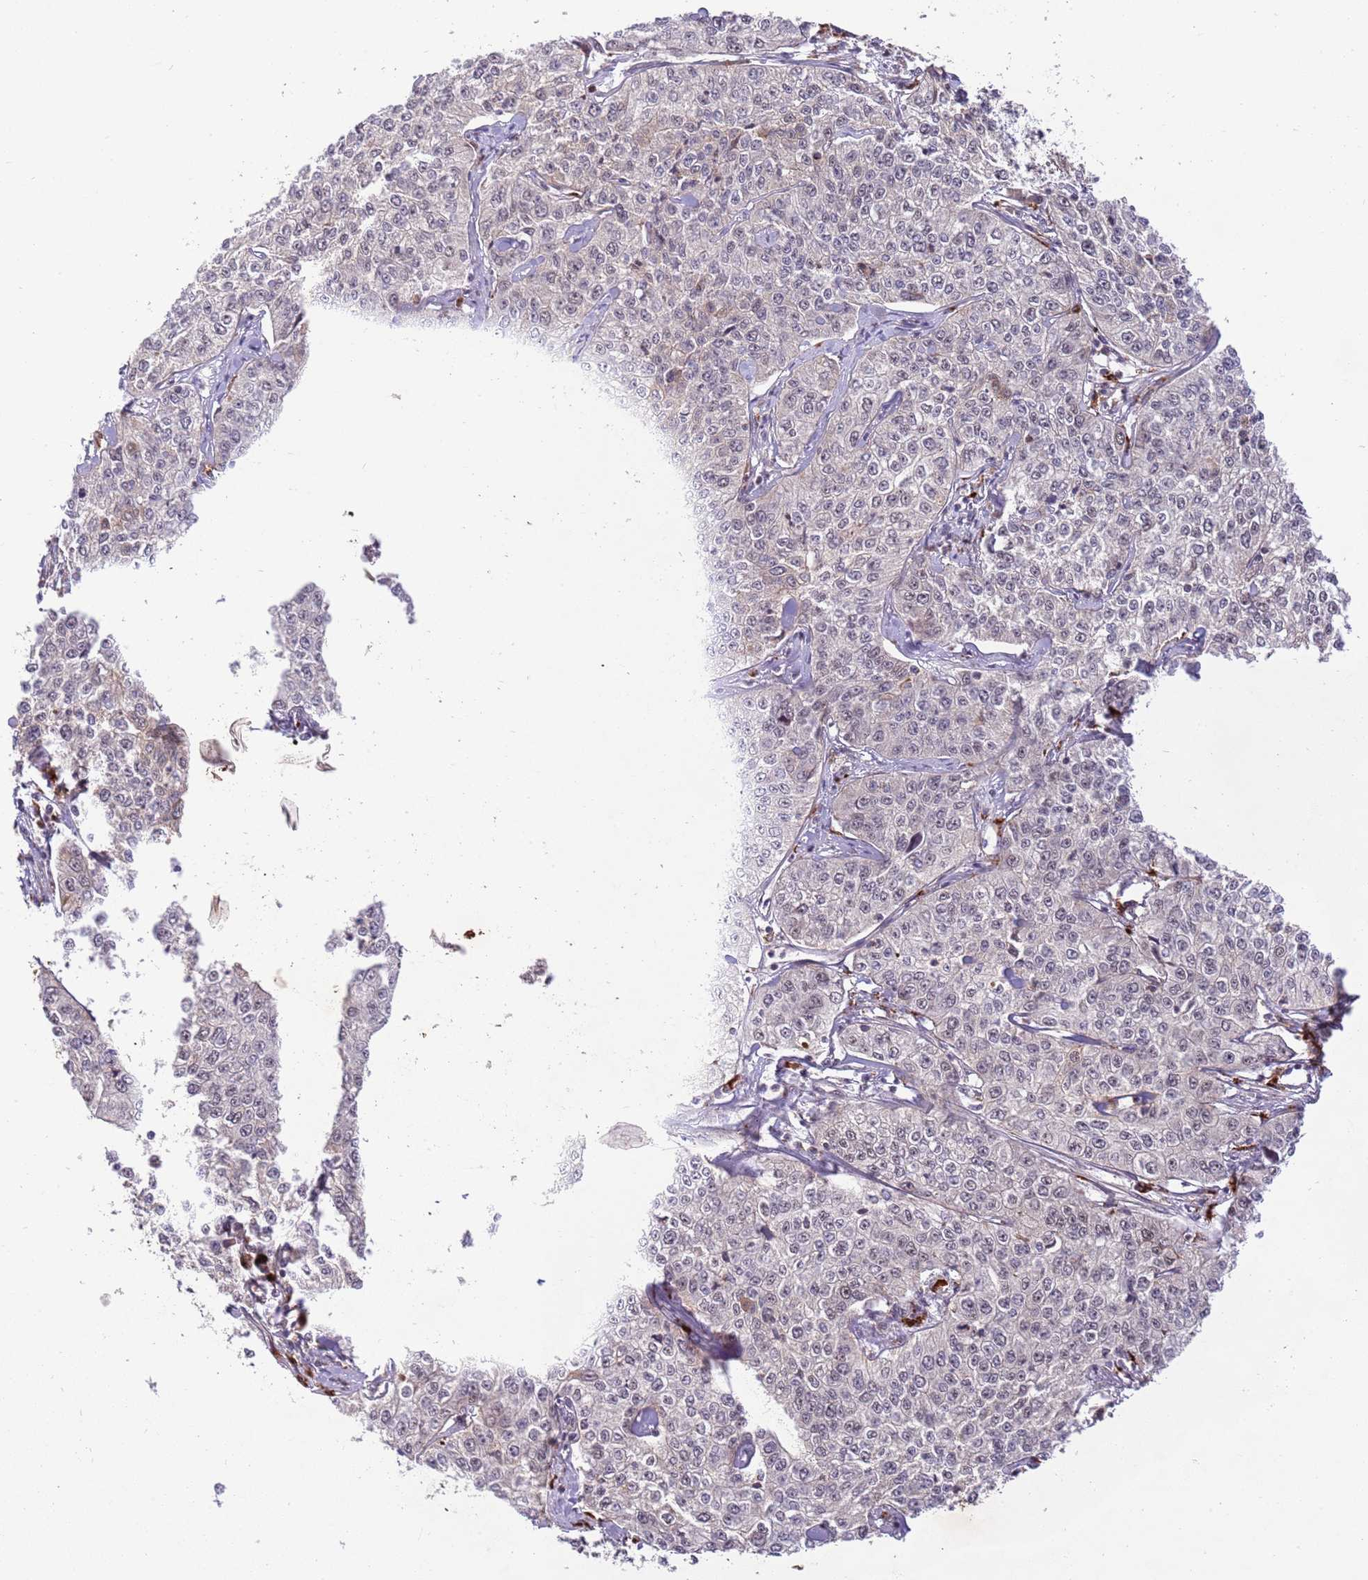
{"staining": {"intensity": "weak", "quantity": "<25%", "location": "nuclear"}, "tissue": "cervical cancer", "cell_type": "Tumor cells", "image_type": "cancer", "snomed": [{"axis": "morphology", "description": "Squamous cell carcinoma, NOS"}, {"axis": "topography", "description": "Cervix"}], "caption": "DAB immunohistochemical staining of squamous cell carcinoma (cervical) shows no significant positivity in tumor cells. (Immunohistochemistry (ihc), brightfield microscopy, high magnification).", "gene": "TRIM27", "patient": {"sex": "female", "age": 35}}